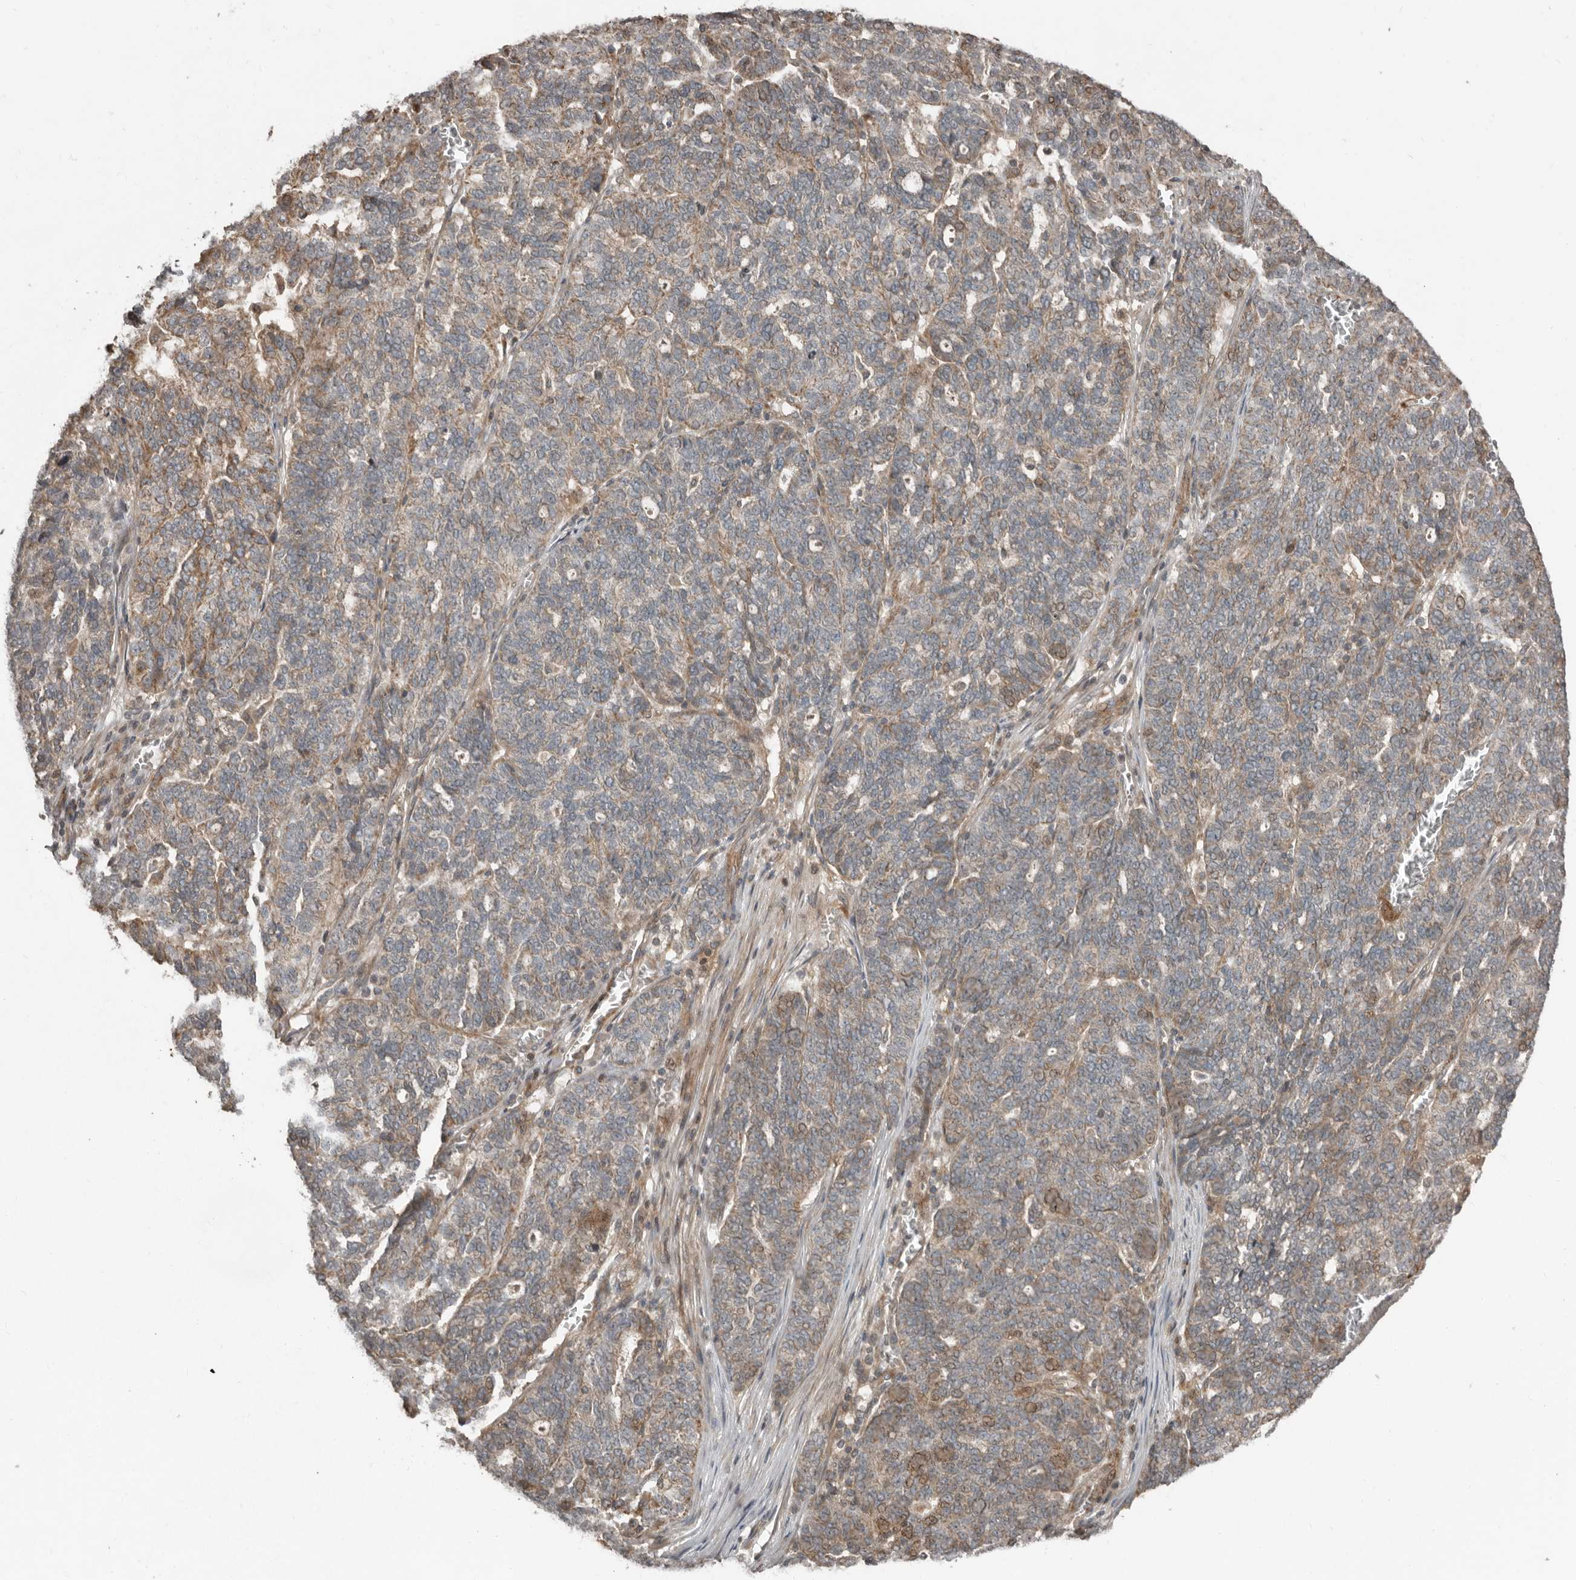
{"staining": {"intensity": "moderate", "quantity": "25%-75%", "location": "cytoplasmic/membranous"}, "tissue": "ovarian cancer", "cell_type": "Tumor cells", "image_type": "cancer", "snomed": [{"axis": "morphology", "description": "Cystadenocarcinoma, serous, NOS"}, {"axis": "topography", "description": "Ovary"}], "caption": "Human serous cystadenocarcinoma (ovarian) stained with a brown dye displays moderate cytoplasmic/membranous positive staining in about 25%-75% of tumor cells.", "gene": "SLC6A7", "patient": {"sex": "female", "age": 59}}